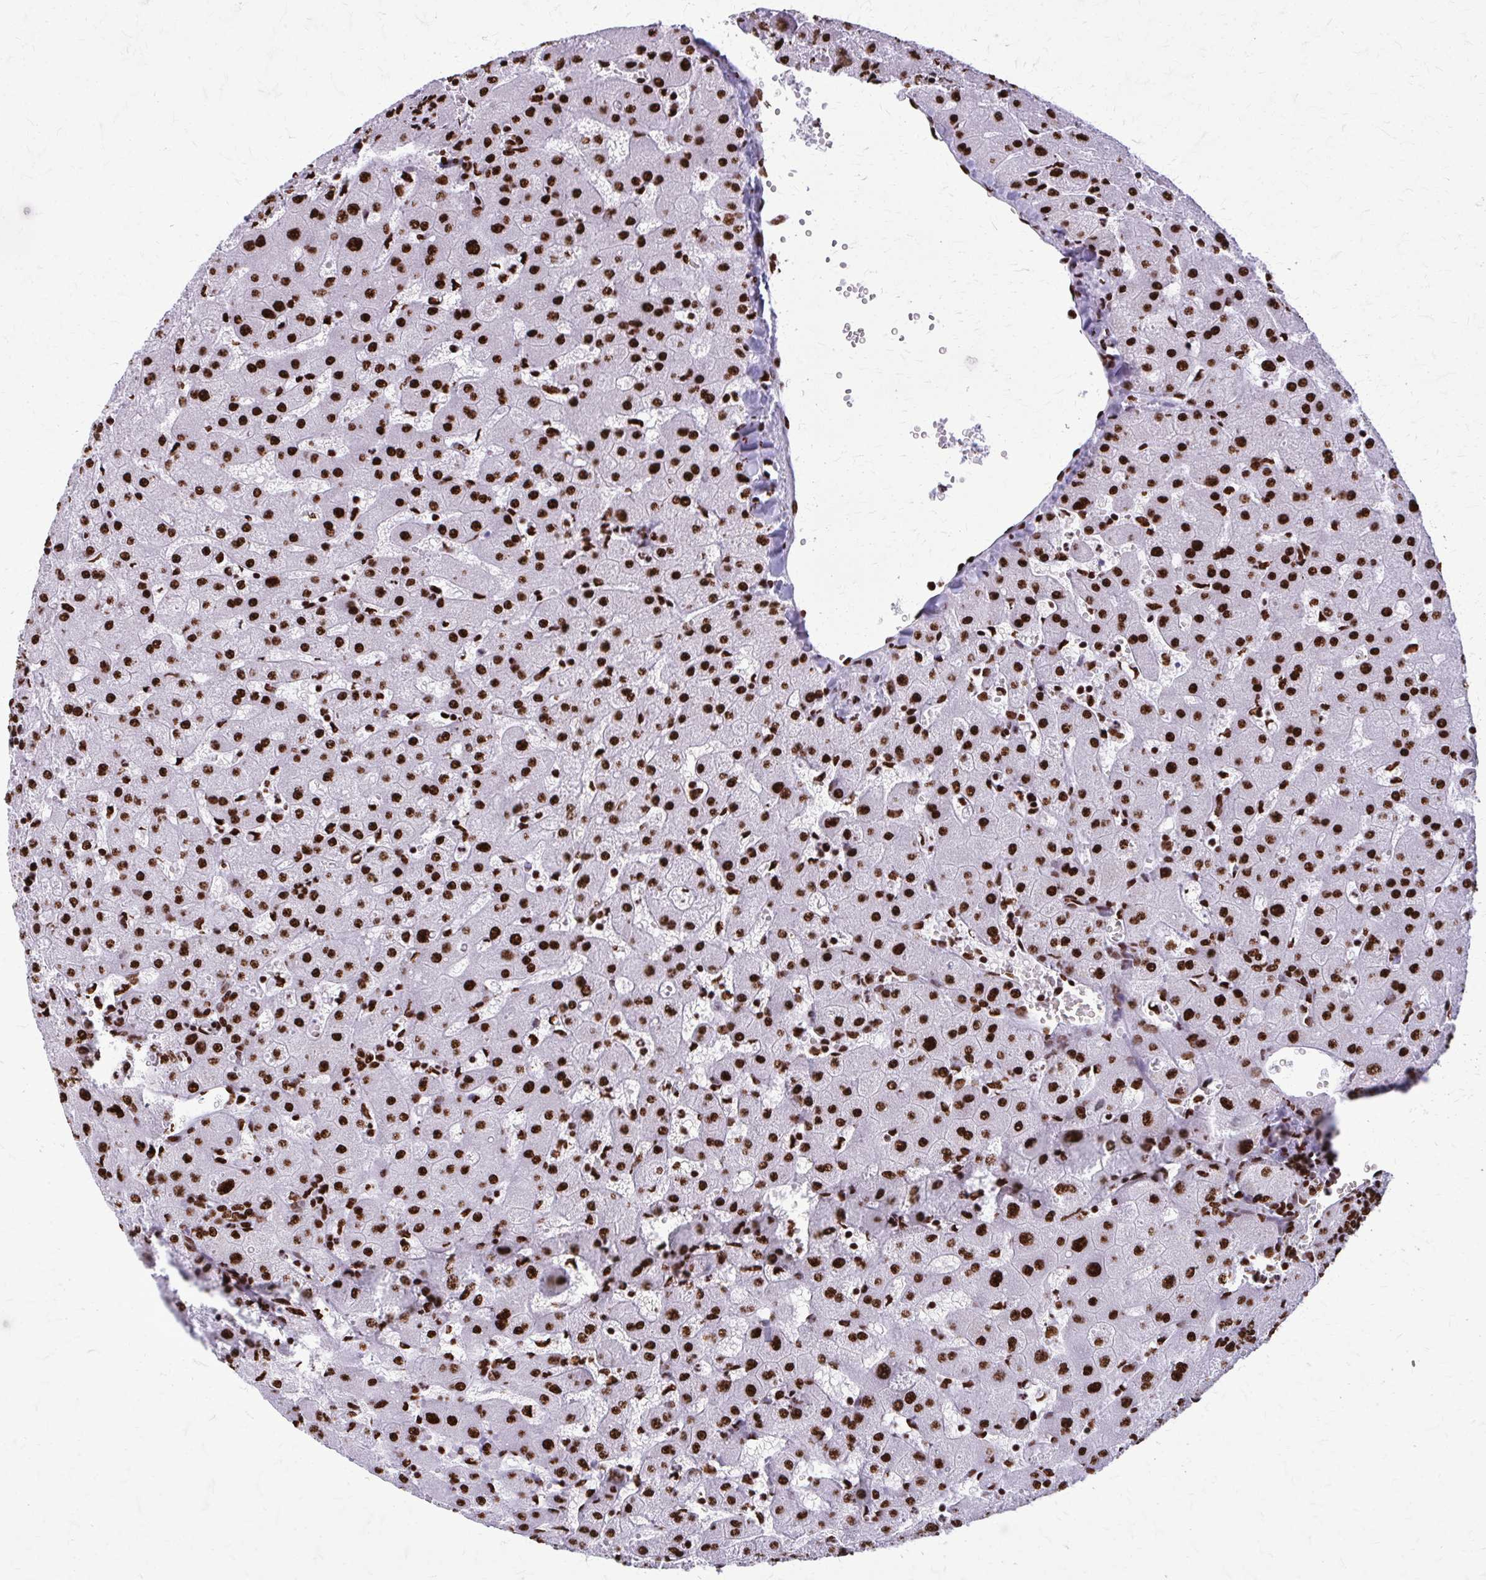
{"staining": {"intensity": "strong", "quantity": ">75%", "location": "nuclear"}, "tissue": "liver", "cell_type": "Cholangiocytes", "image_type": "normal", "snomed": [{"axis": "morphology", "description": "Normal tissue, NOS"}, {"axis": "topography", "description": "Liver"}], "caption": "Protein analysis of unremarkable liver exhibits strong nuclear positivity in about >75% of cholangiocytes.", "gene": "SFPQ", "patient": {"sex": "female", "age": 63}}